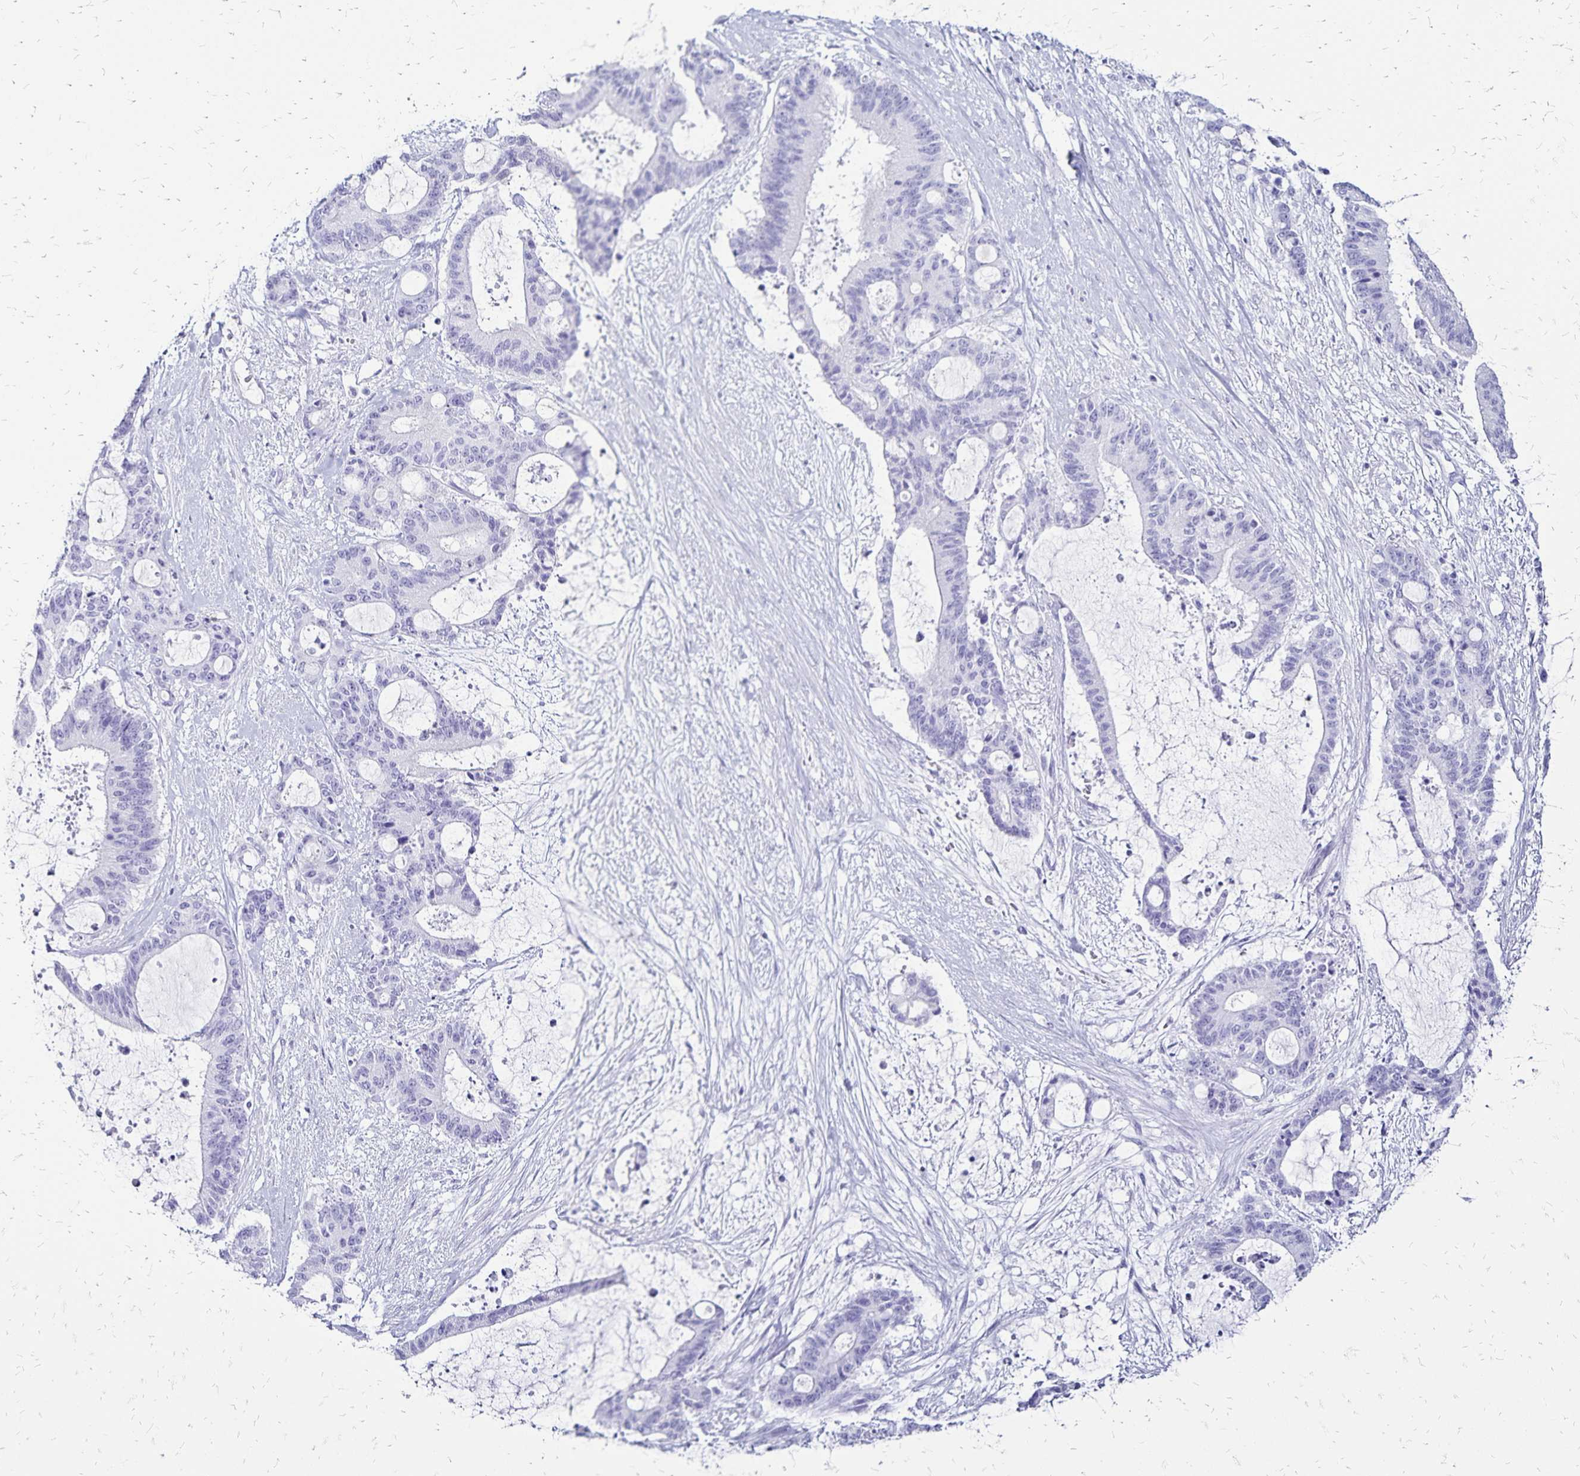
{"staining": {"intensity": "negative", "quantity": "none", "location": "none"}, "tissue": "liver cancer", "cell_type": "Tumor cells", "image_type": "cancer", "snomed": [{"axis": "morphology", "description": "Normal tissue, NOS"}, {"axis": "morphology", "description": "Cholangiocarcinoma"}, {"axis": "topography", "description": "Liver"}, {"axis": "topography", "description": "Peripheral nerve tissue"}], "caption": "Image shows no significant protein positivity in tumor cells of liver cancer (cholangiocarcinoma).", "gene": "LIN28B", "patient": {"sex": "female", "age": 73}}